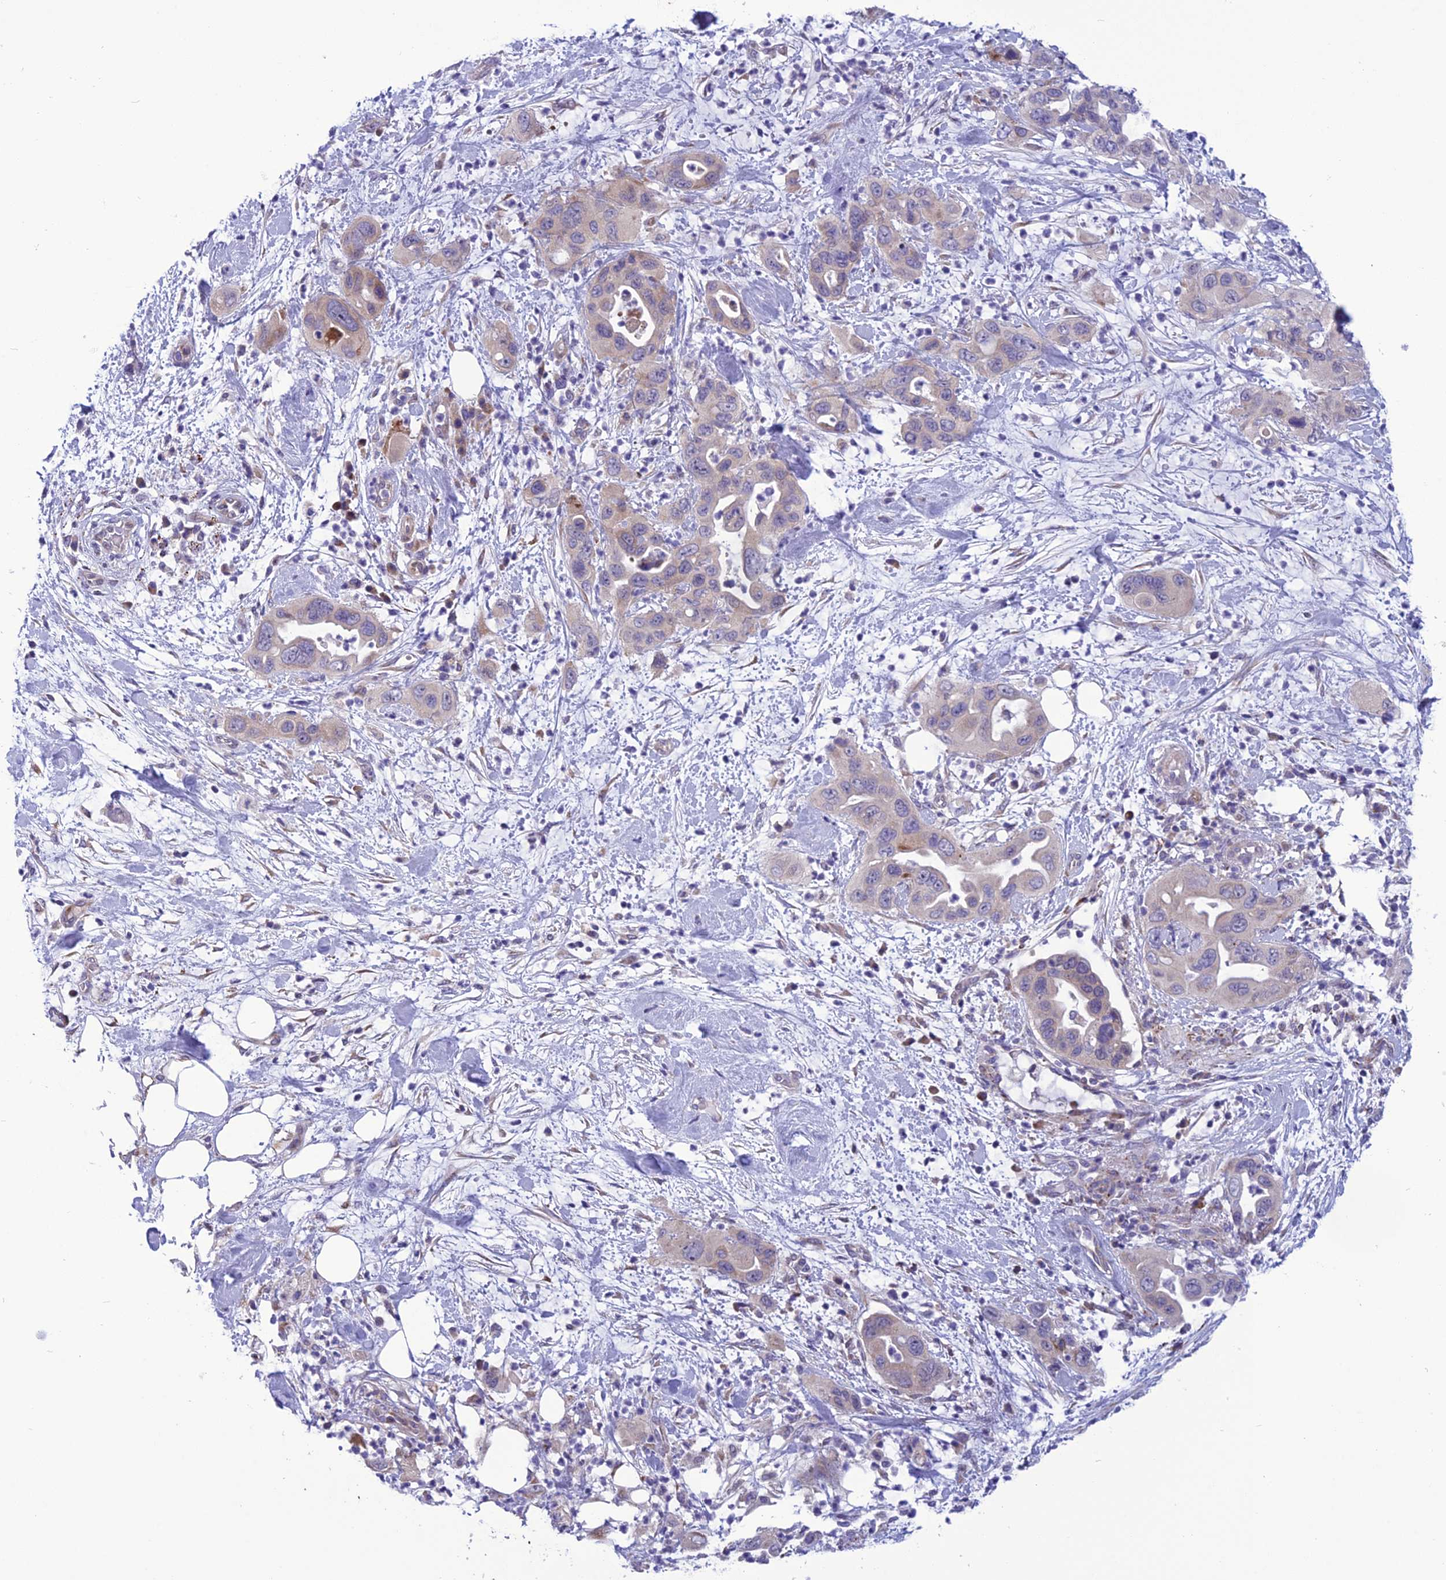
{"staining": {"intensity": "moderate", "quantity": "25%-75%", "location": "cytoplasmic/membranous"}, "tissue": "pancreatic cancer", "cell_type": "Tumor cells", "image_type": "cancer", "snomed": [{"axis": "morphology", "description": "Adenocarcinoma, NOS"}, {"axis": "topography", "description": "Pancreas"}], "caption": "Immunohistochemistry (IHC) of human pancreatic cancer reveals medium levels of moderate cytoplasmic/membranous positivity in approximately 25%-75% of tumor cells.", "gene": "PSMF1", "patient": {"sex": "female", "age": 71}}